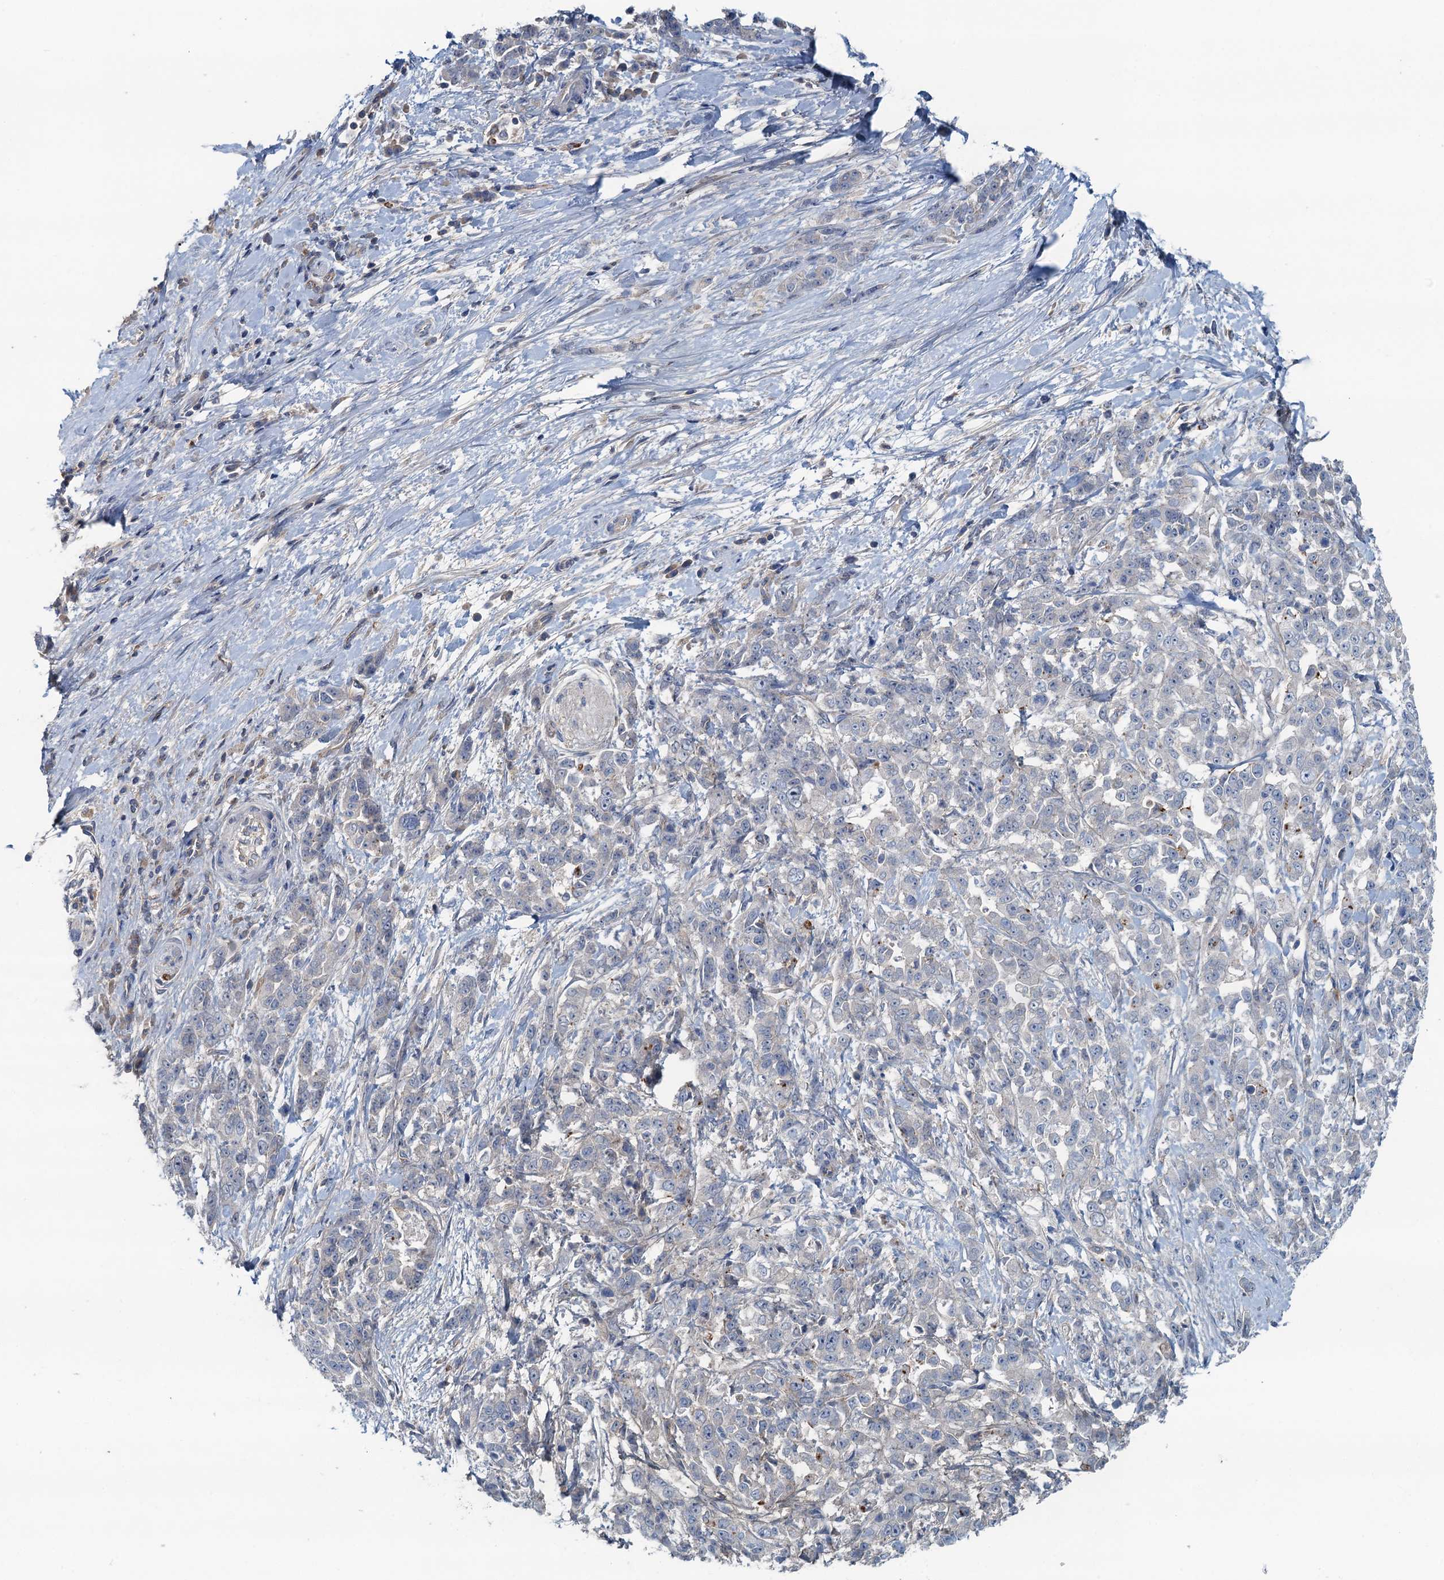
{"staining": {"intensity": "negative", "quantity": "none", "location": "none"}, "tissue": "pancreatic cancer", "cell_type": "Tumor cells", "image_type": "cancer", "snomed": [{"axis": "morphology", "description": "Normal tissue, NOS"}, {"axis": "morphology", "description": "Adenocarcinoma, NOS"}, {"axis": "topography", "description": "Pancreas"}], "caption": "IHC histopathology image of neoplastic tissue: pancreatic adenocarcinoma stained with DAB (3,3'-diaminobenzidine) reveals no significant protein positivity in tumor cells.", "gene": "THAP10", "patient": {"sex": "female", "age": 64}}